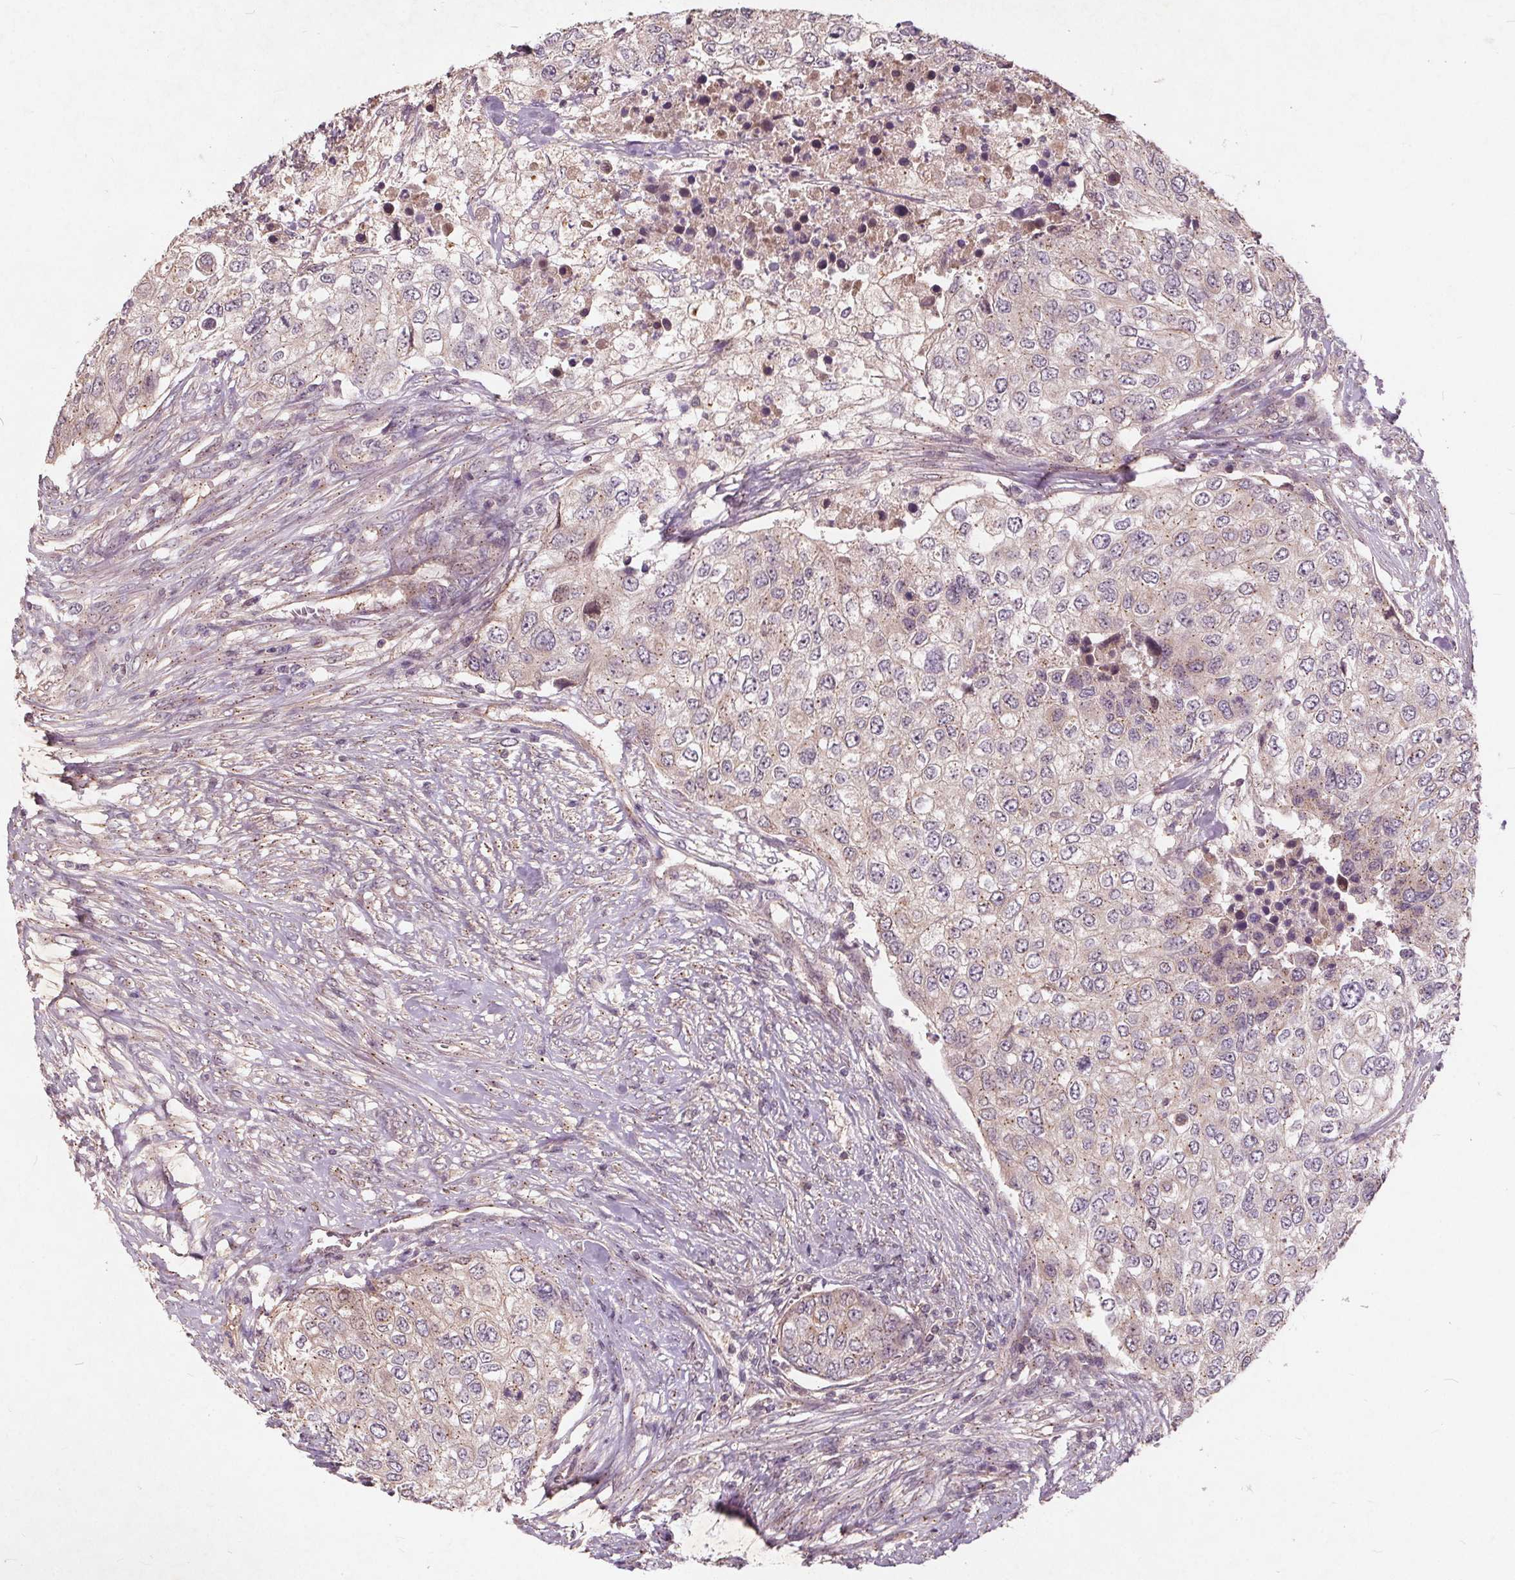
{"staining": {"intensity": "weak", "quantity": "<25%", "location": "cytoplasmic/membranous"}, "tissue": "urothelial cancer", "cell_type": "Tumor cells", "image_type": "cancer", "snomed": [{"axis": "morphology", "description": "Urothelial carcinoma, High grade"}, {"axis": "topography", "description": "Urinary bladder"}], "caption": "The IHC image has no significant expression in tumor cells of urothelial carcinoma (high-grade) tissue.", "gene": "CSNK1G2", "patient": {"sex": "female", "age": 78}}